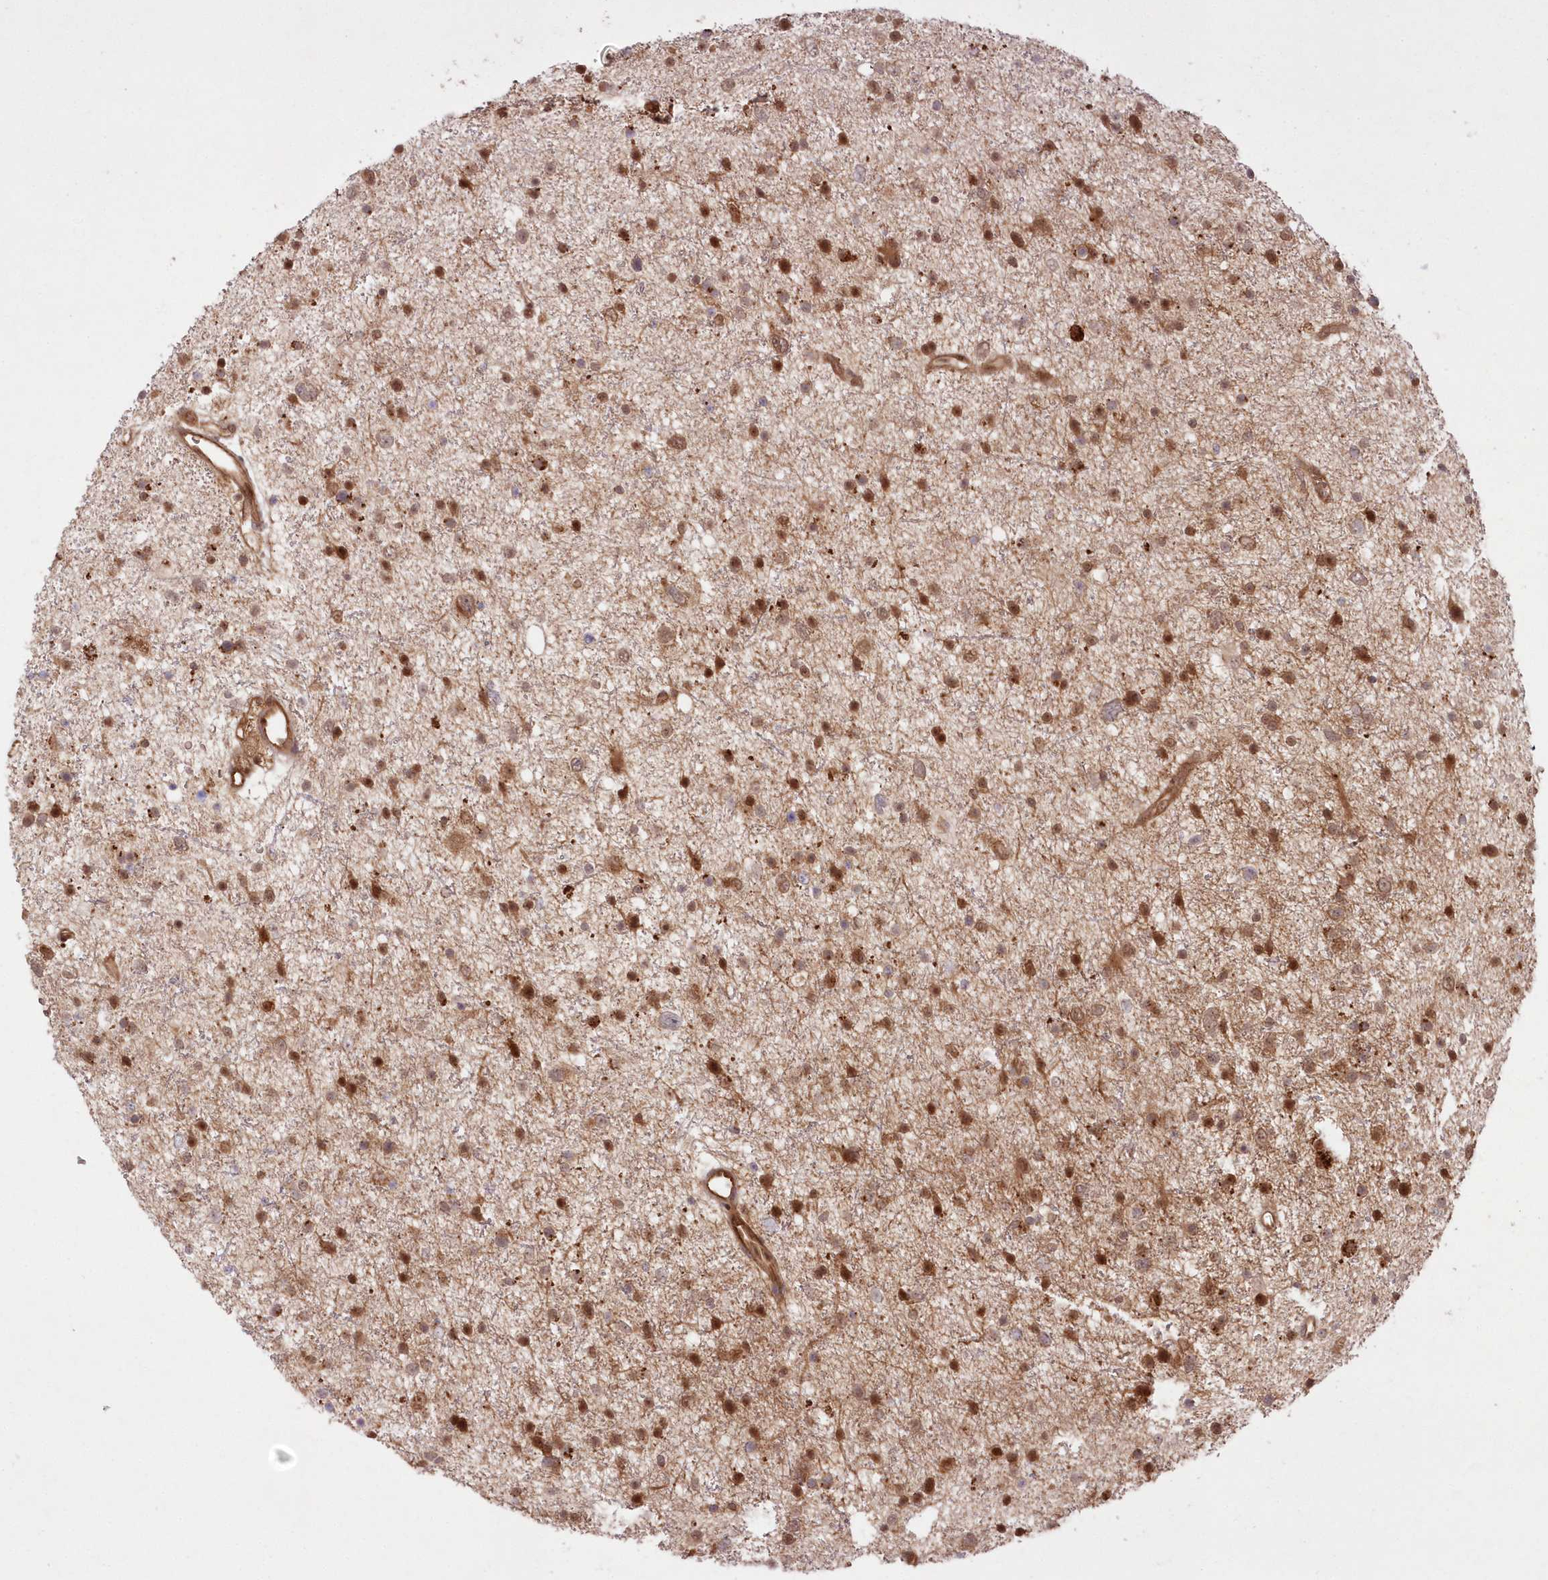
{"staining": {"intensity": "moderate", "quantity": ">75%", "location": "nuclear"}, "tissue": "glioma", "cell_type": "Tumor cells", "image_type": "cancer", "snomed": [{"axis": "morphology", "description": "Glioma, malignant, Low grade"}, {"axis": "topography", "description": "Brain"}], "caption": "Brown immunohistochemical staining in glioma demonstrates moderate nuclear positivity in approximately >75% of tumor cells.", "gene": "GBE1", "patient": {"sex": "female", "age": 37}}